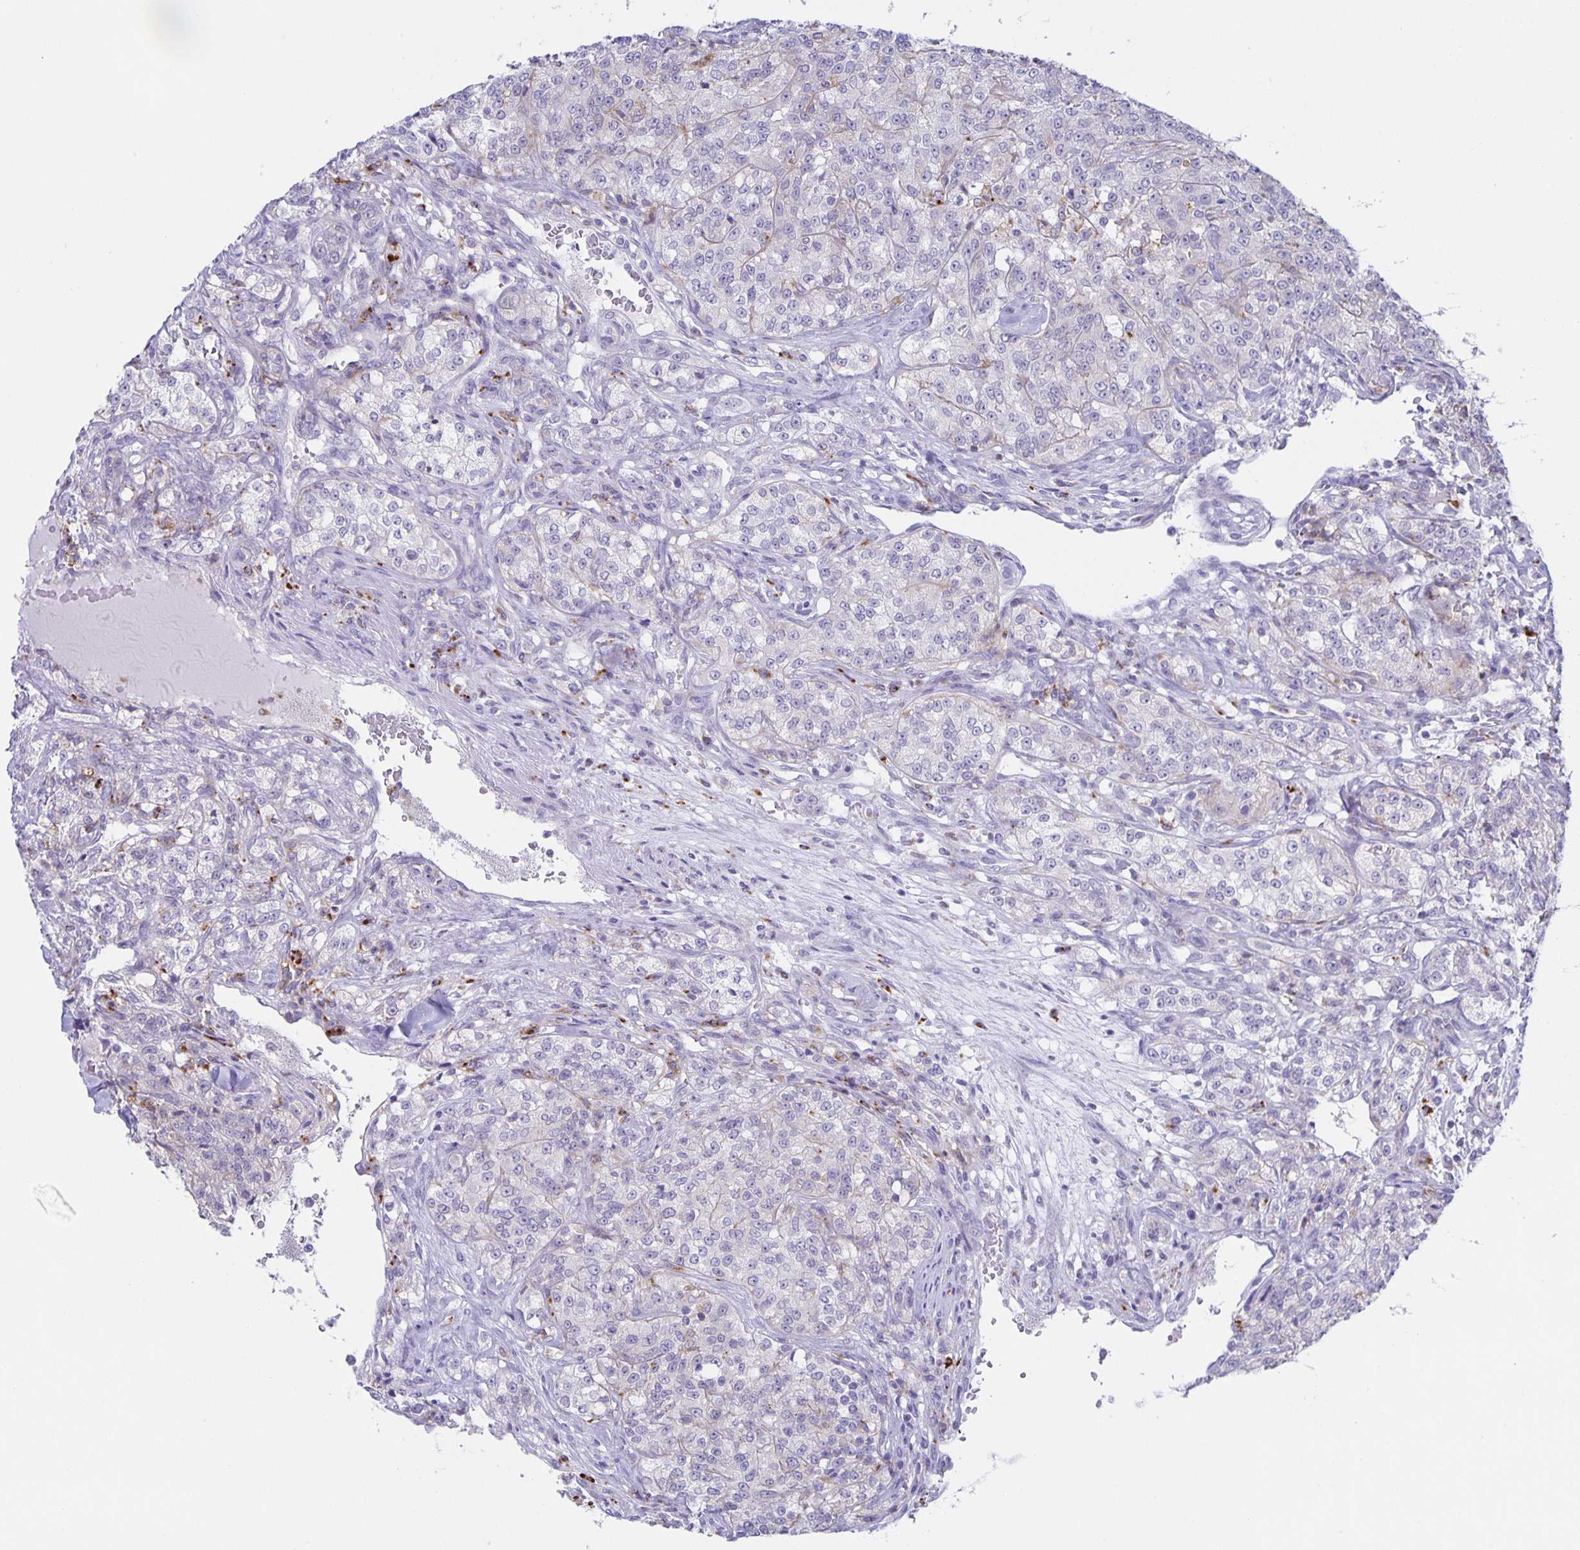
{"staining": {"intensity": "negative", "quantity": "none", "location": "none"}, "tissue": "renal cancer", "cell_type": "Tumor cells", "image_type": "cancer", "snomed": [{"axis": "morphology", "description": "Adenocarcinoma, NOS"}, {"axis": "topography", "description": "Kidney"}], "caption": "The histopathology image displays no staining of tumor cells in renal adenocarcinoma. (Immunohistochemistry (ihc), brightfield microscopy, high magnification).", "gene": "LIPA", "patient": {"sex": "female", "age": 63}}